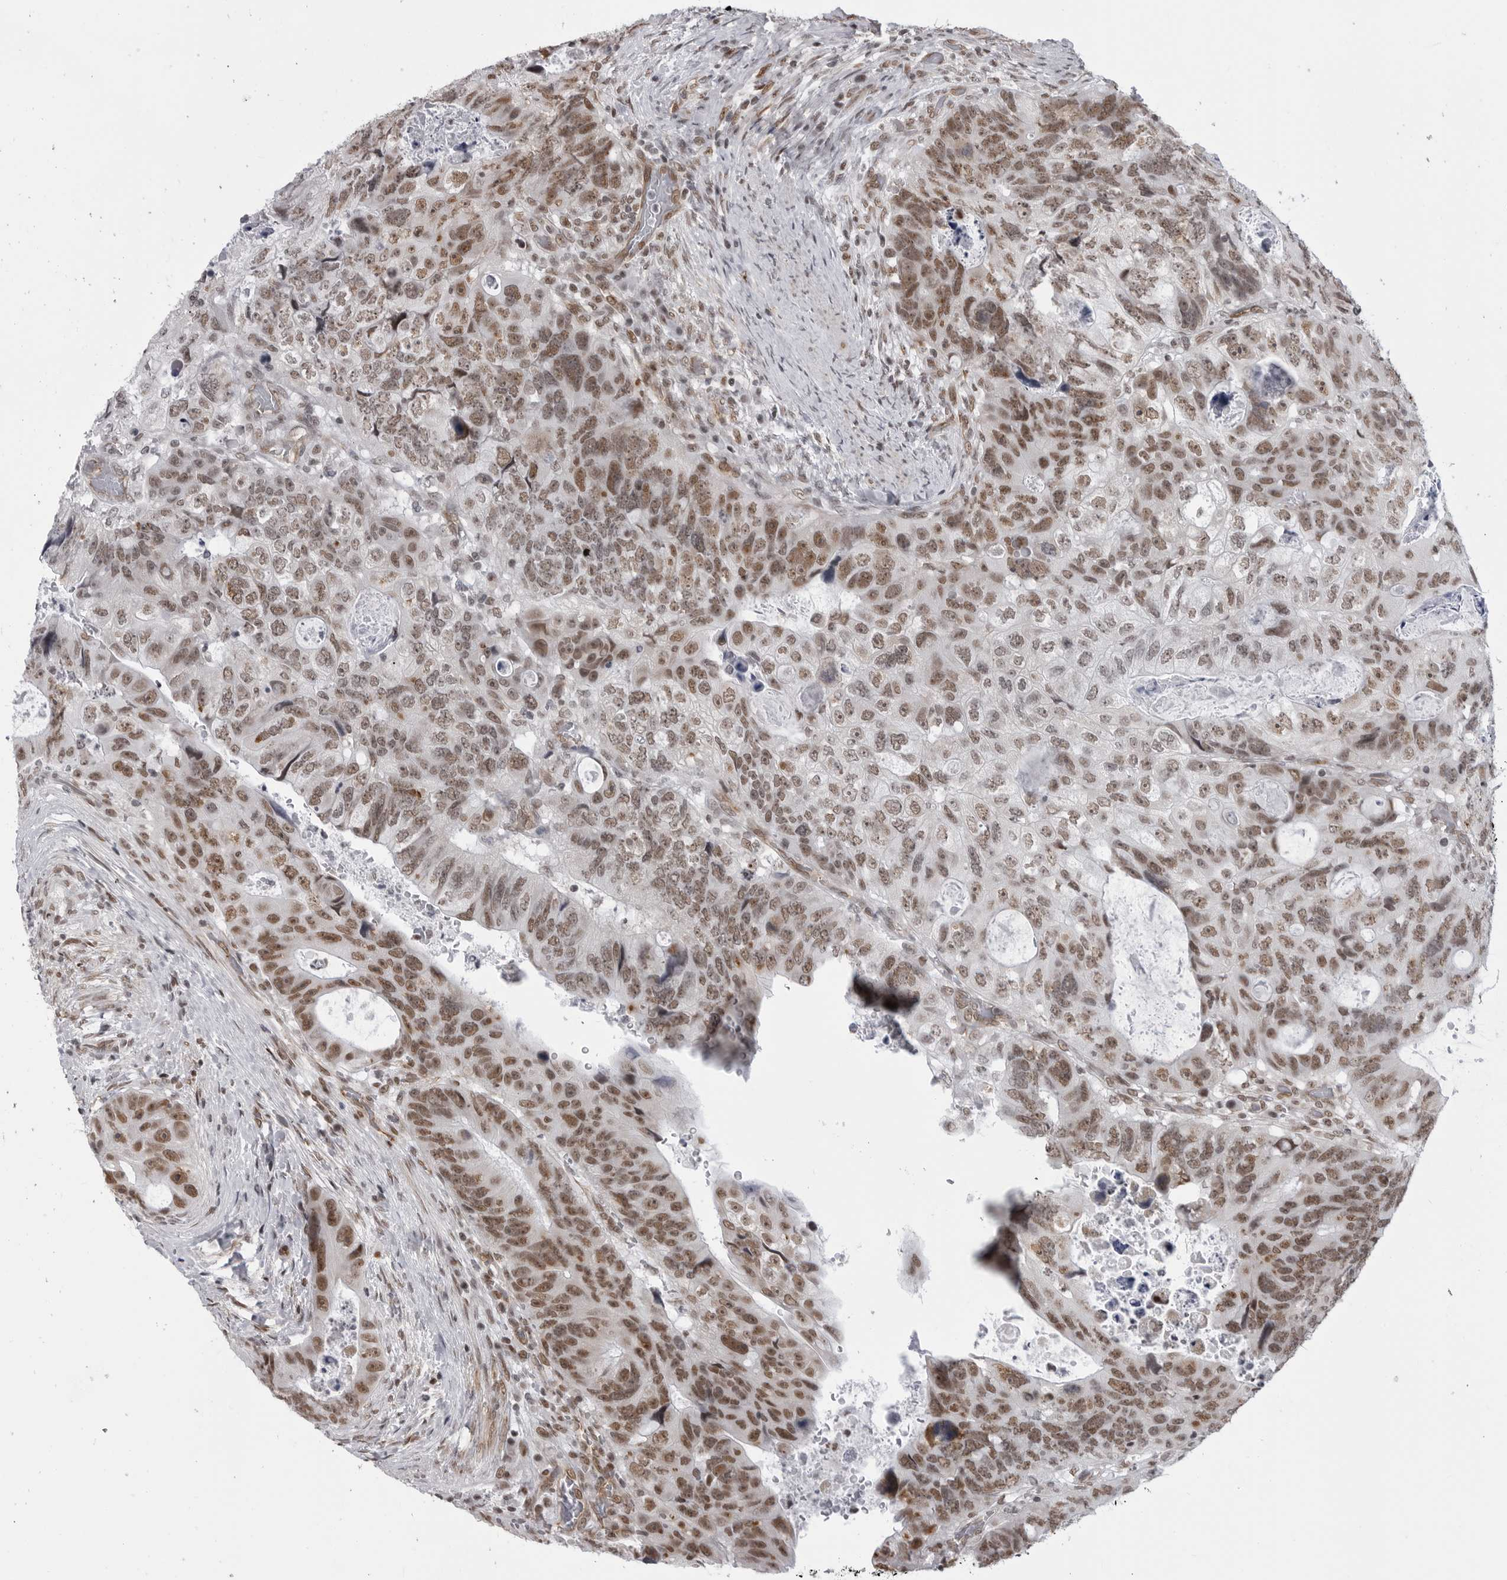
{"staining": {"intensity": "moderate", "quantity": ">75%", "location": "nuclear"}, "tissue": "colorectal cancer", "cell_type": "Tumor cells", "image_type": "cancer", "snomed": [{"axis": "morphology", "description": "Adenocarcinoma, NOS"}, {"axis": "topography", "description": "Rectum"}], "caption": "Colorectal adenocarcinoma tissue shows moderate nuclear positivity in approximately >75% of tumor cells, visualized by immunohistochemistry.", "gene": "RNF26", "patient": {"sex": "male", "age": 59}}